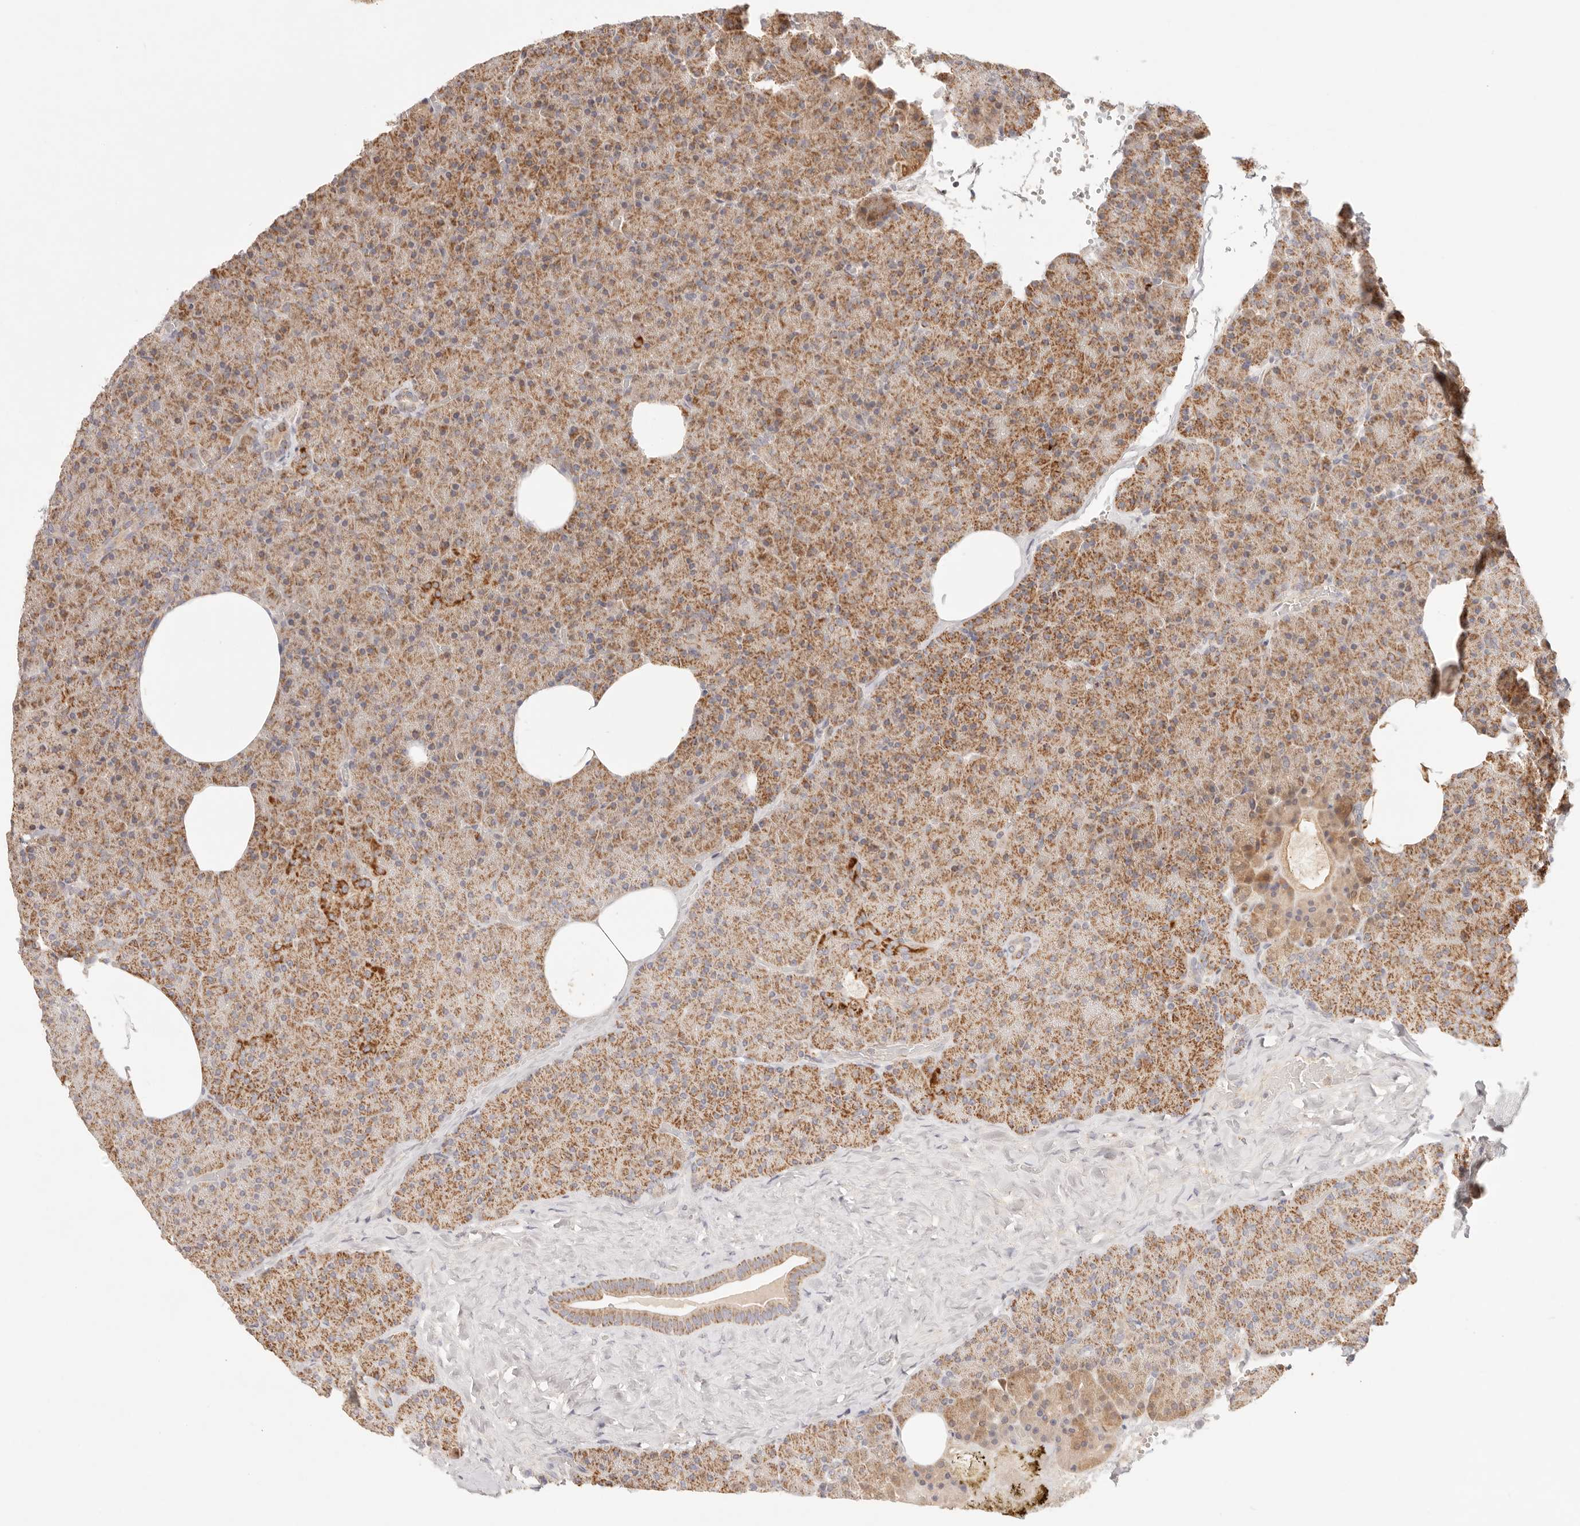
{"staining": {"intensity": "moderate", "quantity": ">75%", "location": "cytoplasmic/membranous"}, "tissue": "pancreas", "cell_type": "Exocrine glandular cells", "image_type": "normal", "snomed": [{"axis": "morphology", "description": "Normal tissue, NOS"}, {"axis": "morphology", "description": "Carcinoid, malignant, NOS"}, {"axis": "topography", "description": "Pancreas"}], "caption": "The histopathology image exhibits immunohistochemical staining of unremarkable pancreas. There is moderate cytoplasmic/membranous expression is seen in about >75% of exocrine glandular cells.", "gene": "COA6", "patient": {"sex": "female", "age": 35}}